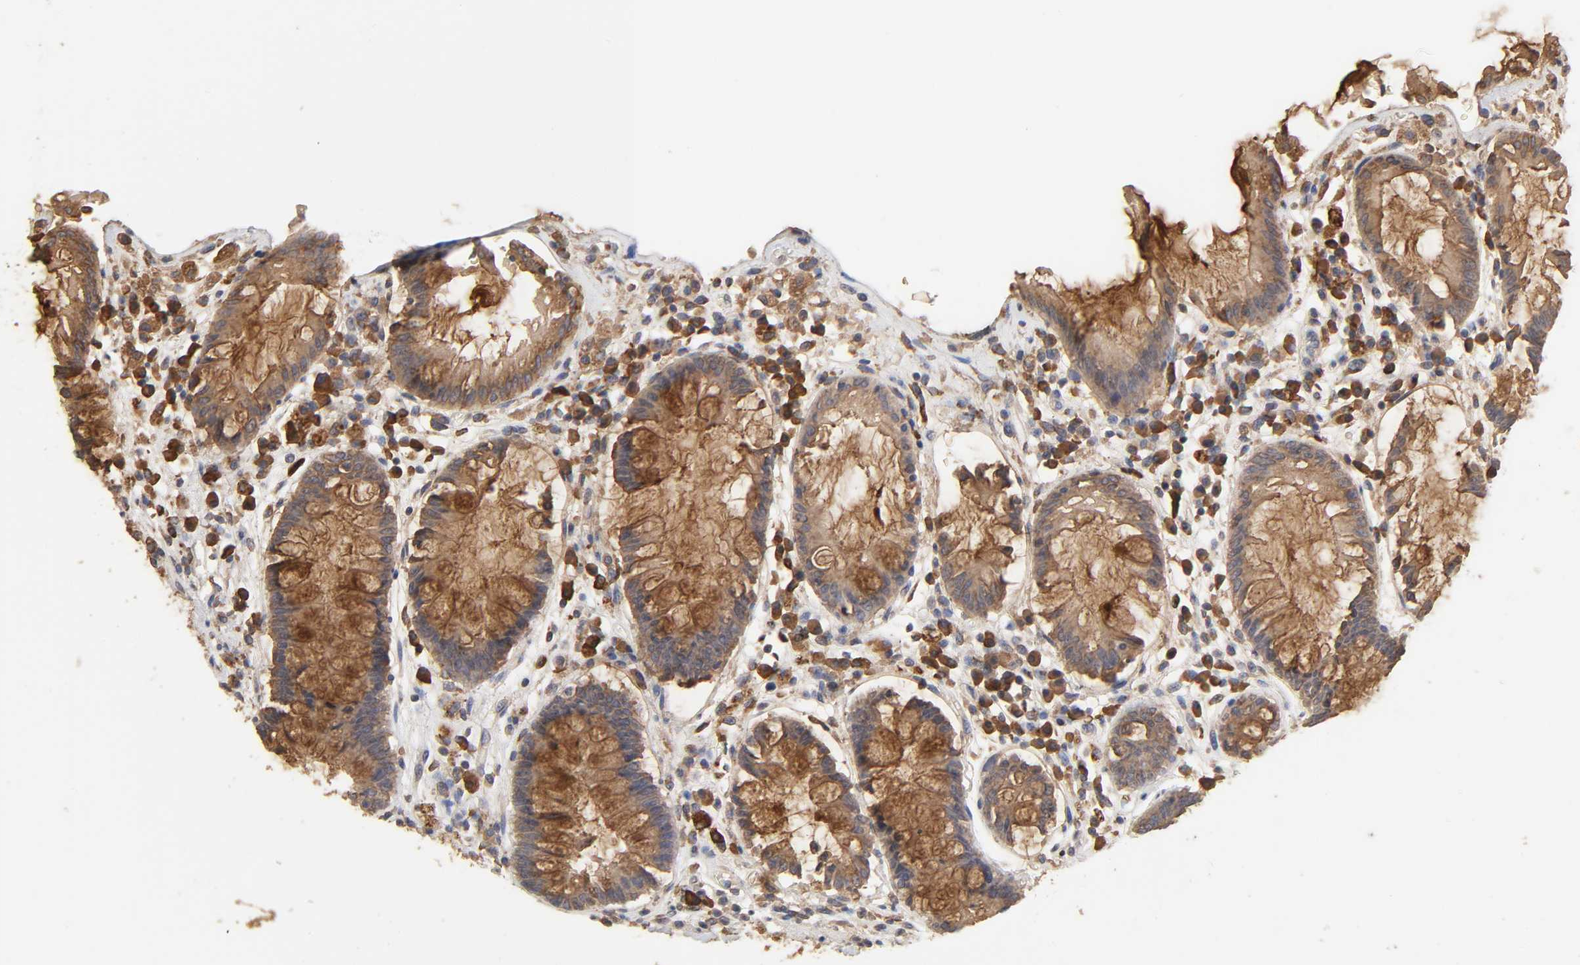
{"staining": {"intensity": "moderate", "quantity": ">75%", "location": "cytoplasmic/membranous"}, "tissue": "rectum", "cell_type": "Glandular cells", "image_type": "normal", "snomed": [{"axis": "morphology", "description": "Normal tissue, NOS"}, {"axis": "topography", "description": "Rectum"}], "caption": "Moderate cytoplasmic/membranous protein expression is appreciated in about >75% of glandular cells in rectum. (IHC, brightfield microscopy, high magnification).", "gene": "EIF4G2", "patient": {"sex": "female", "age": 46}}